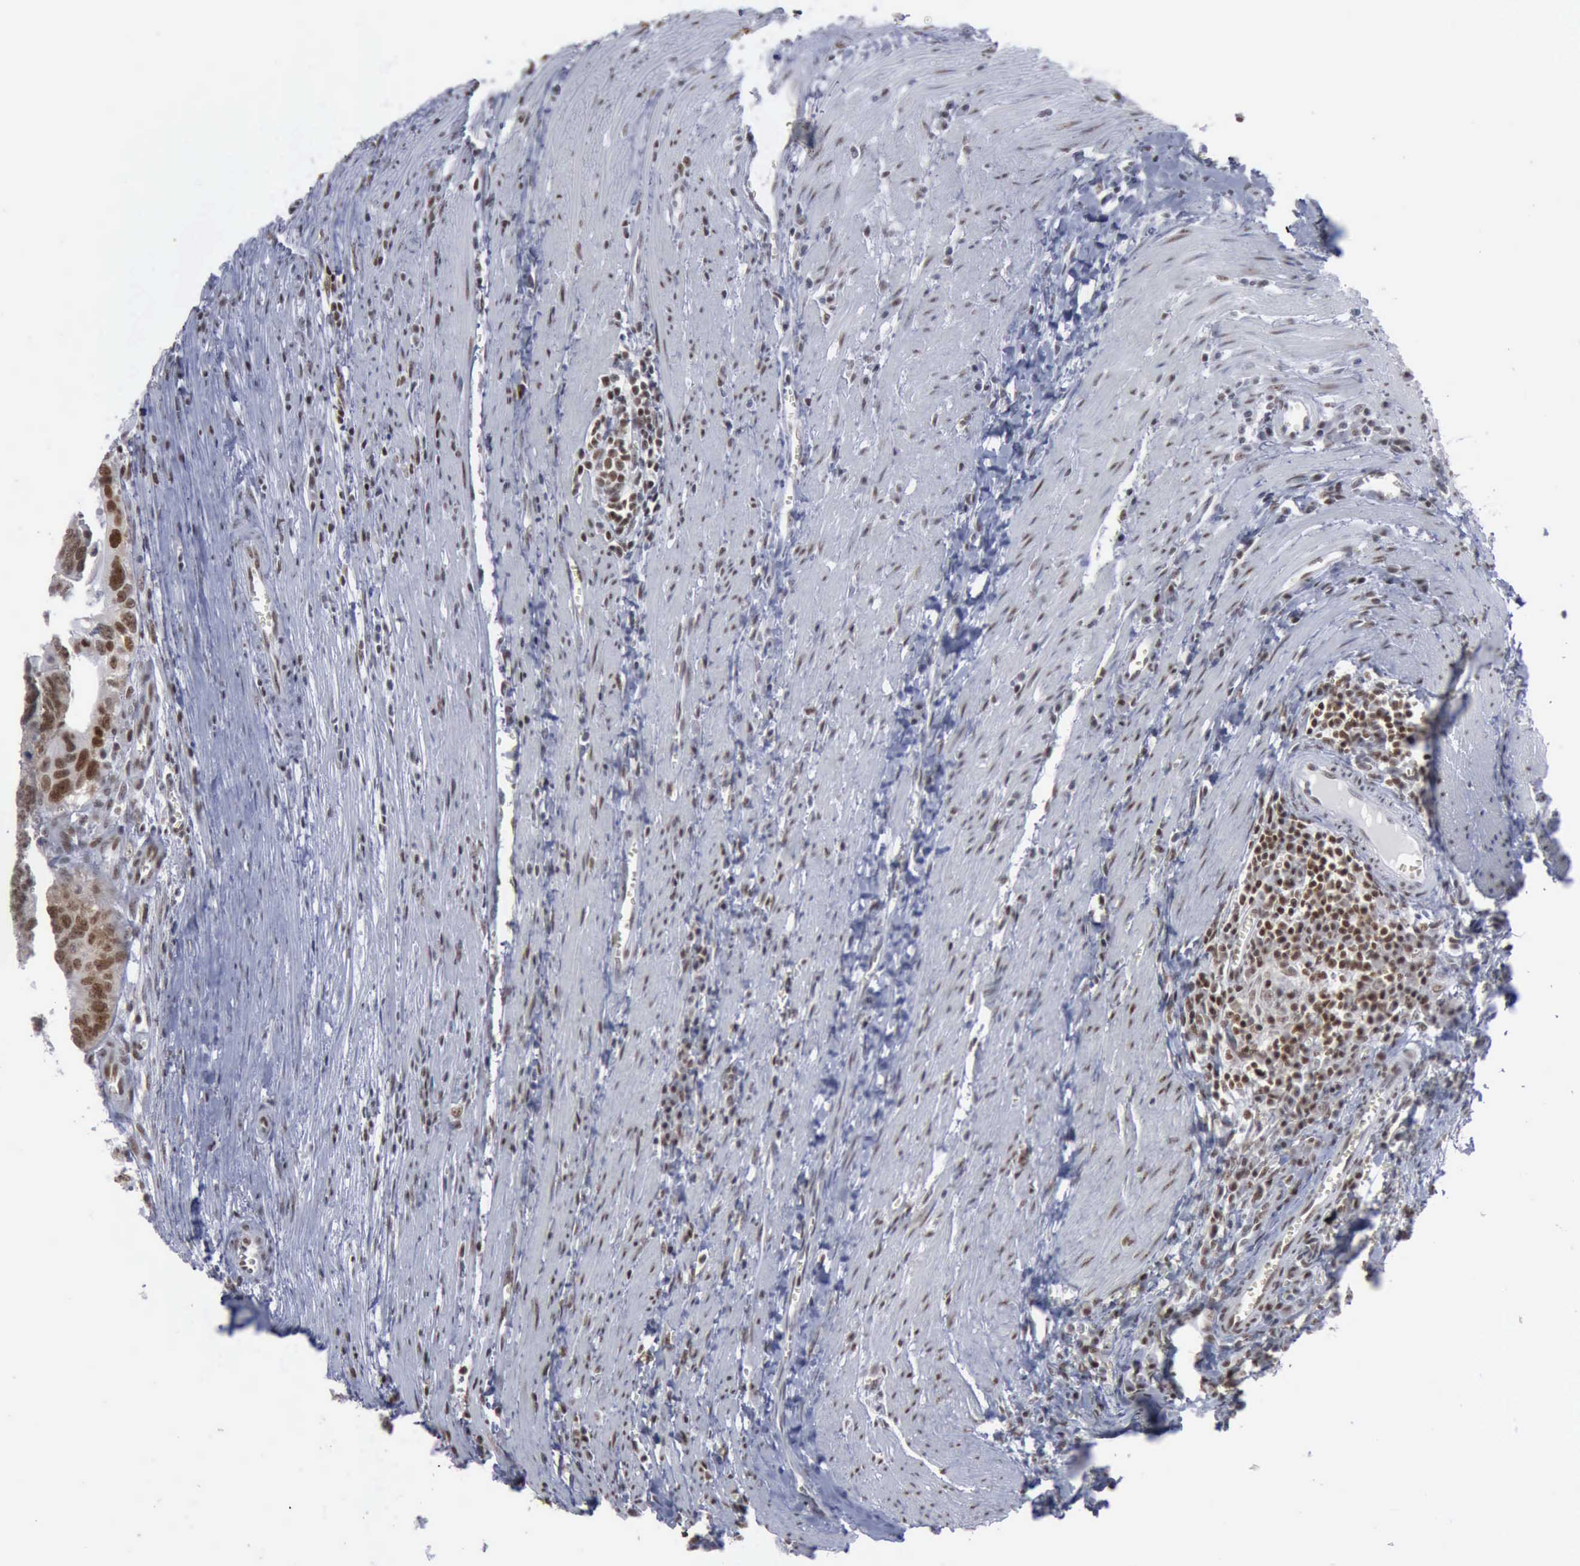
{"staining": {"intensity": "moderate", "quantity": ">75%", "location": "nuclear"}, "tissue": "colorectal cancer", "cell_type": "Tumor cells", "image_type": "cancer", "snomed": [{"axis": "morphology", "description": "Adenocarcinoma, NOS"}, {"axis": "topography", "description": "Colon"}], "caption": "This is an image of immunohistochemistry (IHC) staining of adenocarcinoma (colorectal), which shows moderate positivity in the nuclear of tumor cells.", "gene": "XPA", "patient": {"sex": "male", "age": 72}}